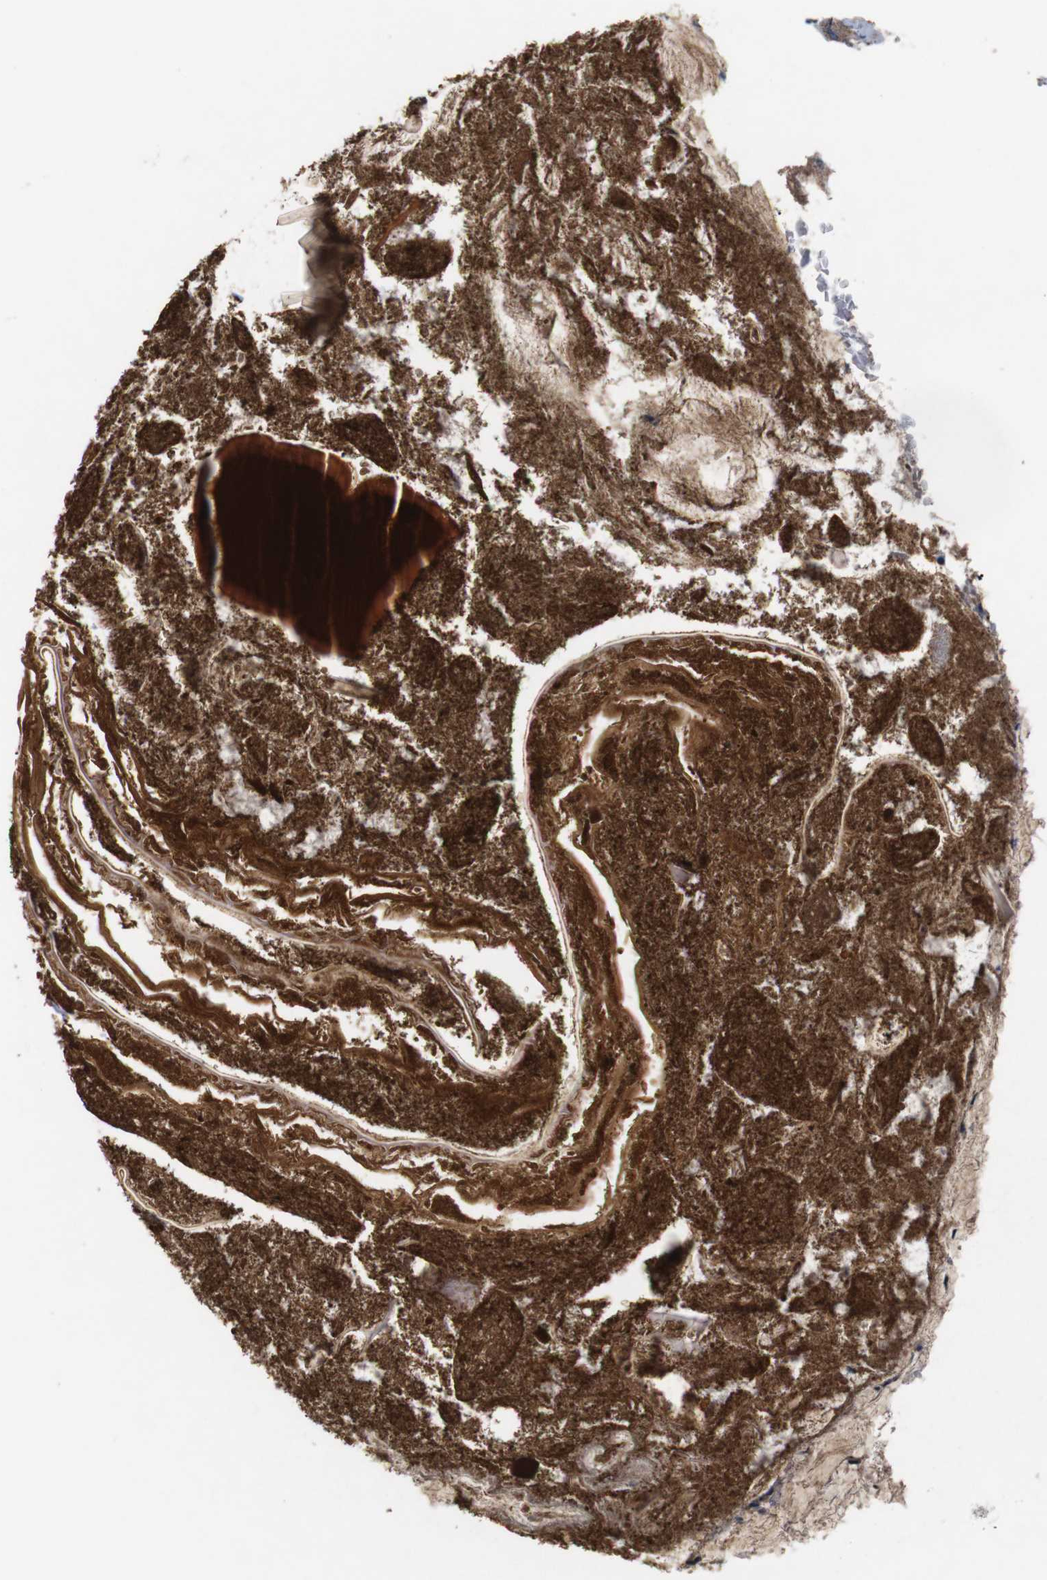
{"staining": {"intensity": "weak", "quantity": ">75%", "location": "cytoplasmic/membranous"}, "tissue": "appendix", "cell_type": "Glandular cells", "image_type": "normal", "snomed": [{"axis": "morphology", "description": "Normal tissue, NOS"}, {"axis": "topography", "description": "Appendix"}], "caption": "Unremarkable appendix displays weak cytoplasmic/membranous positivity in approximately >75% of glandular cells (DAB (3,3'-diaminobenzidine) IHC, brown staining for protein, blue staining for nuclei)..", "gene": "F2RL1", "patient": {"sex": "male", "age": 52}}